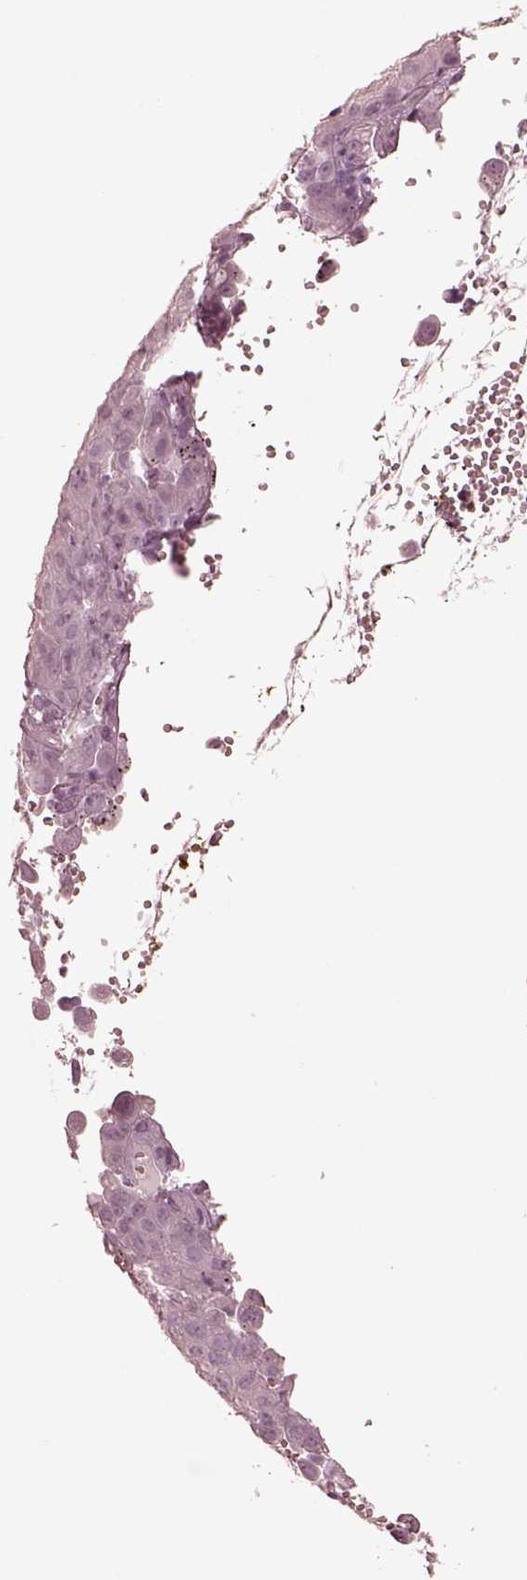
{"staining": {"intensity": "negative", "quantity": "none", "location": "none"}, "tissue": "cervical cancer", "cell_type": "Tumor cells", "image_type": "cancer", "snomed": [{"axis": "morphology", "description": "Squamous cell carcinoma, NOS"}, {"axis": "topography", "description": "Cervix"}], "caption": "Squamous cell carcinoma (cervical) was stained to show a protein in brown. There is no significant positivity in tumor cells.", "gene": "DNAAF9", "patient": {"sex": "female", "age": 55}}